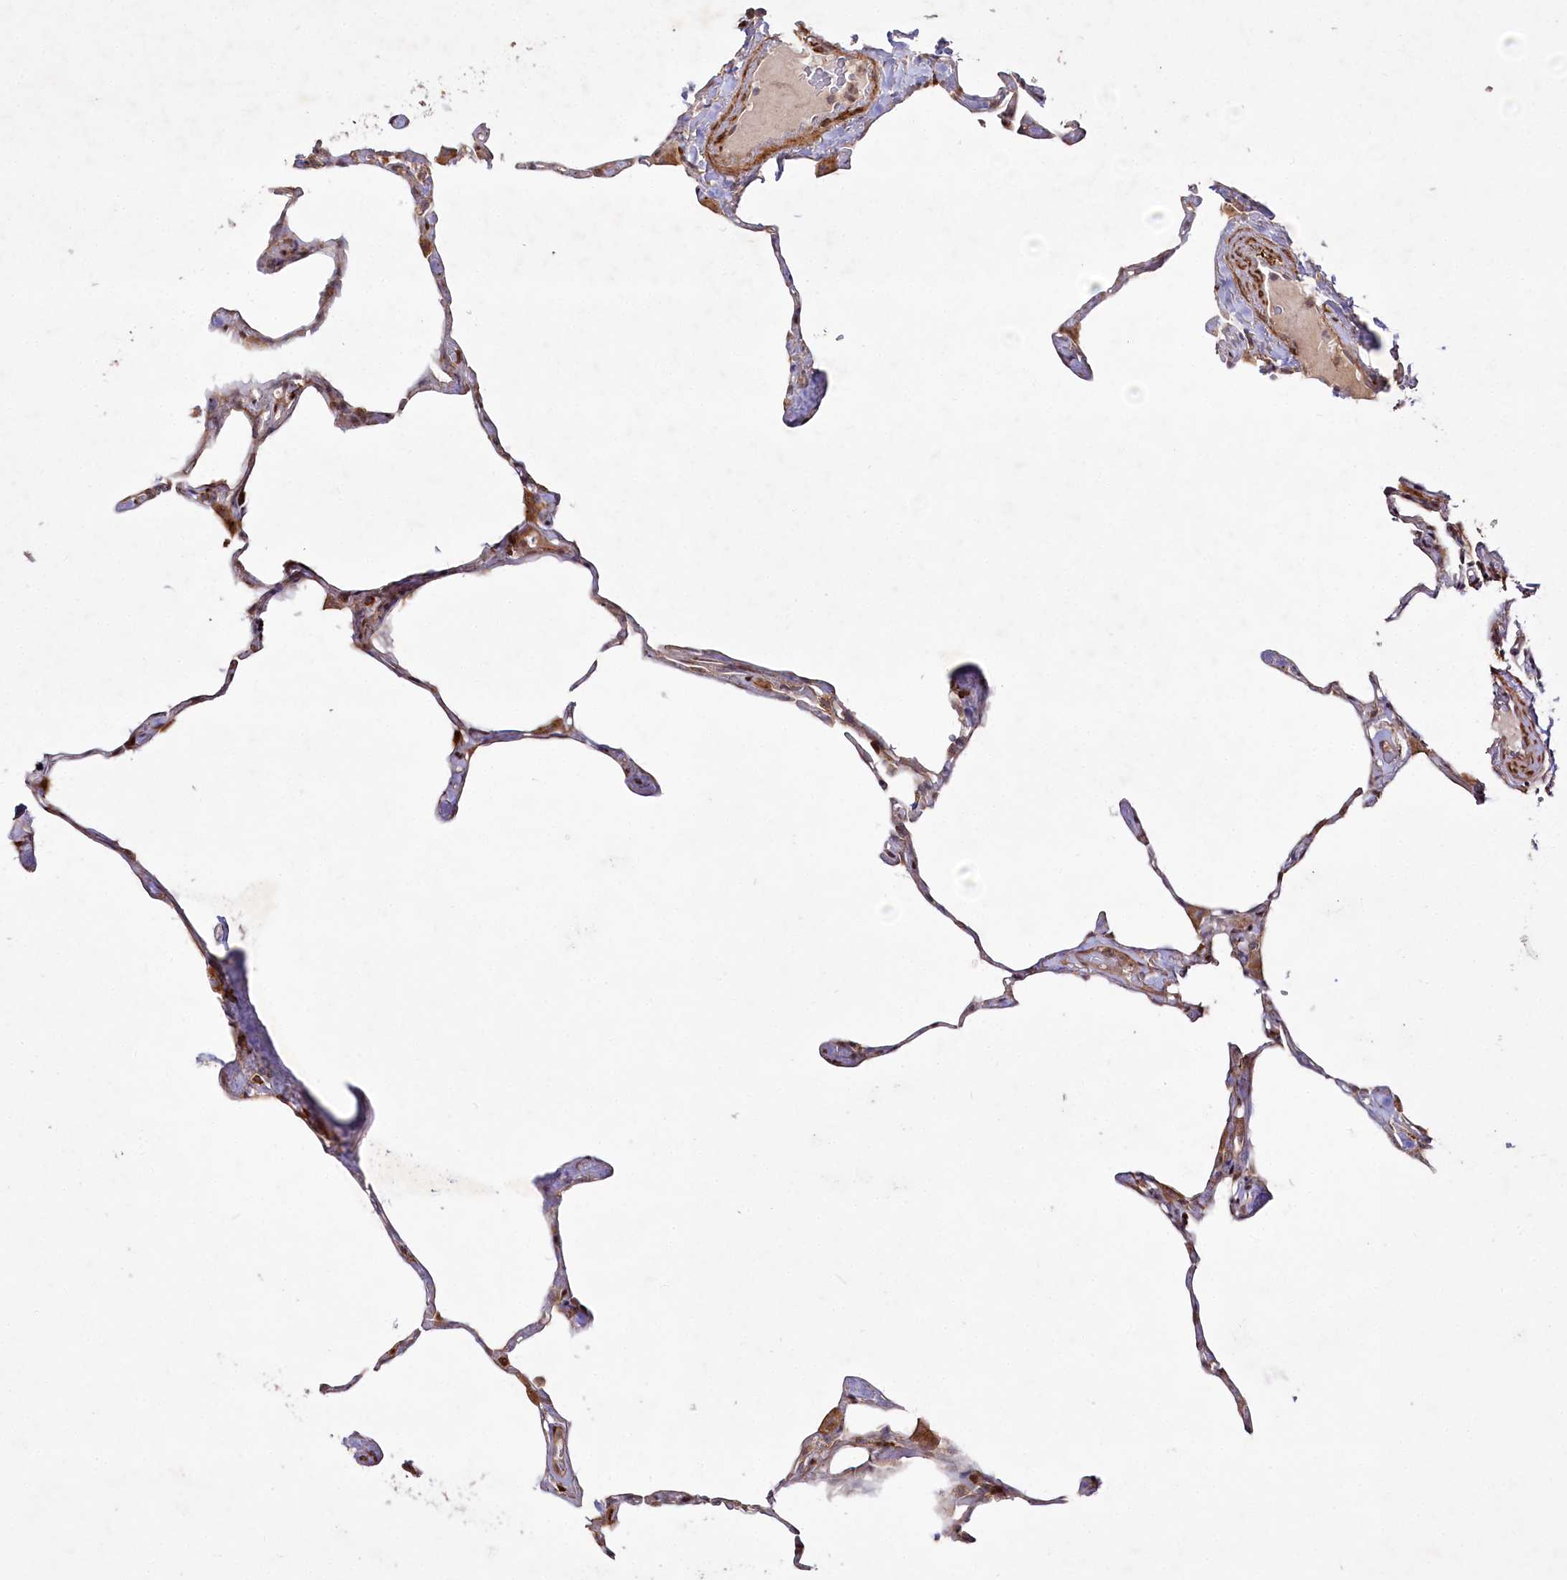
{"staining": {"intensity": "moderate", "quantity": "<25%", "location": "cytoplasmic/membranous"}, "tissue": "lung", "cell_type": "Alveolar cells", "image_type": "normal", "snomed": [{"axis": "morphology", "description": "Normal tissue, NOS"}, {"axis": "topography", "description": "Lung"}], "caption": "The histopathology image exhibits staining of normal lung, revealing moderate cytoplasmic/membranous protein staining (brown color) within alveolar cells. The protein of interest is shown in brown color, while the nuclei are stained blue.", "gene": "PSTK", "patient": {"sex": "male", "age": 65}}